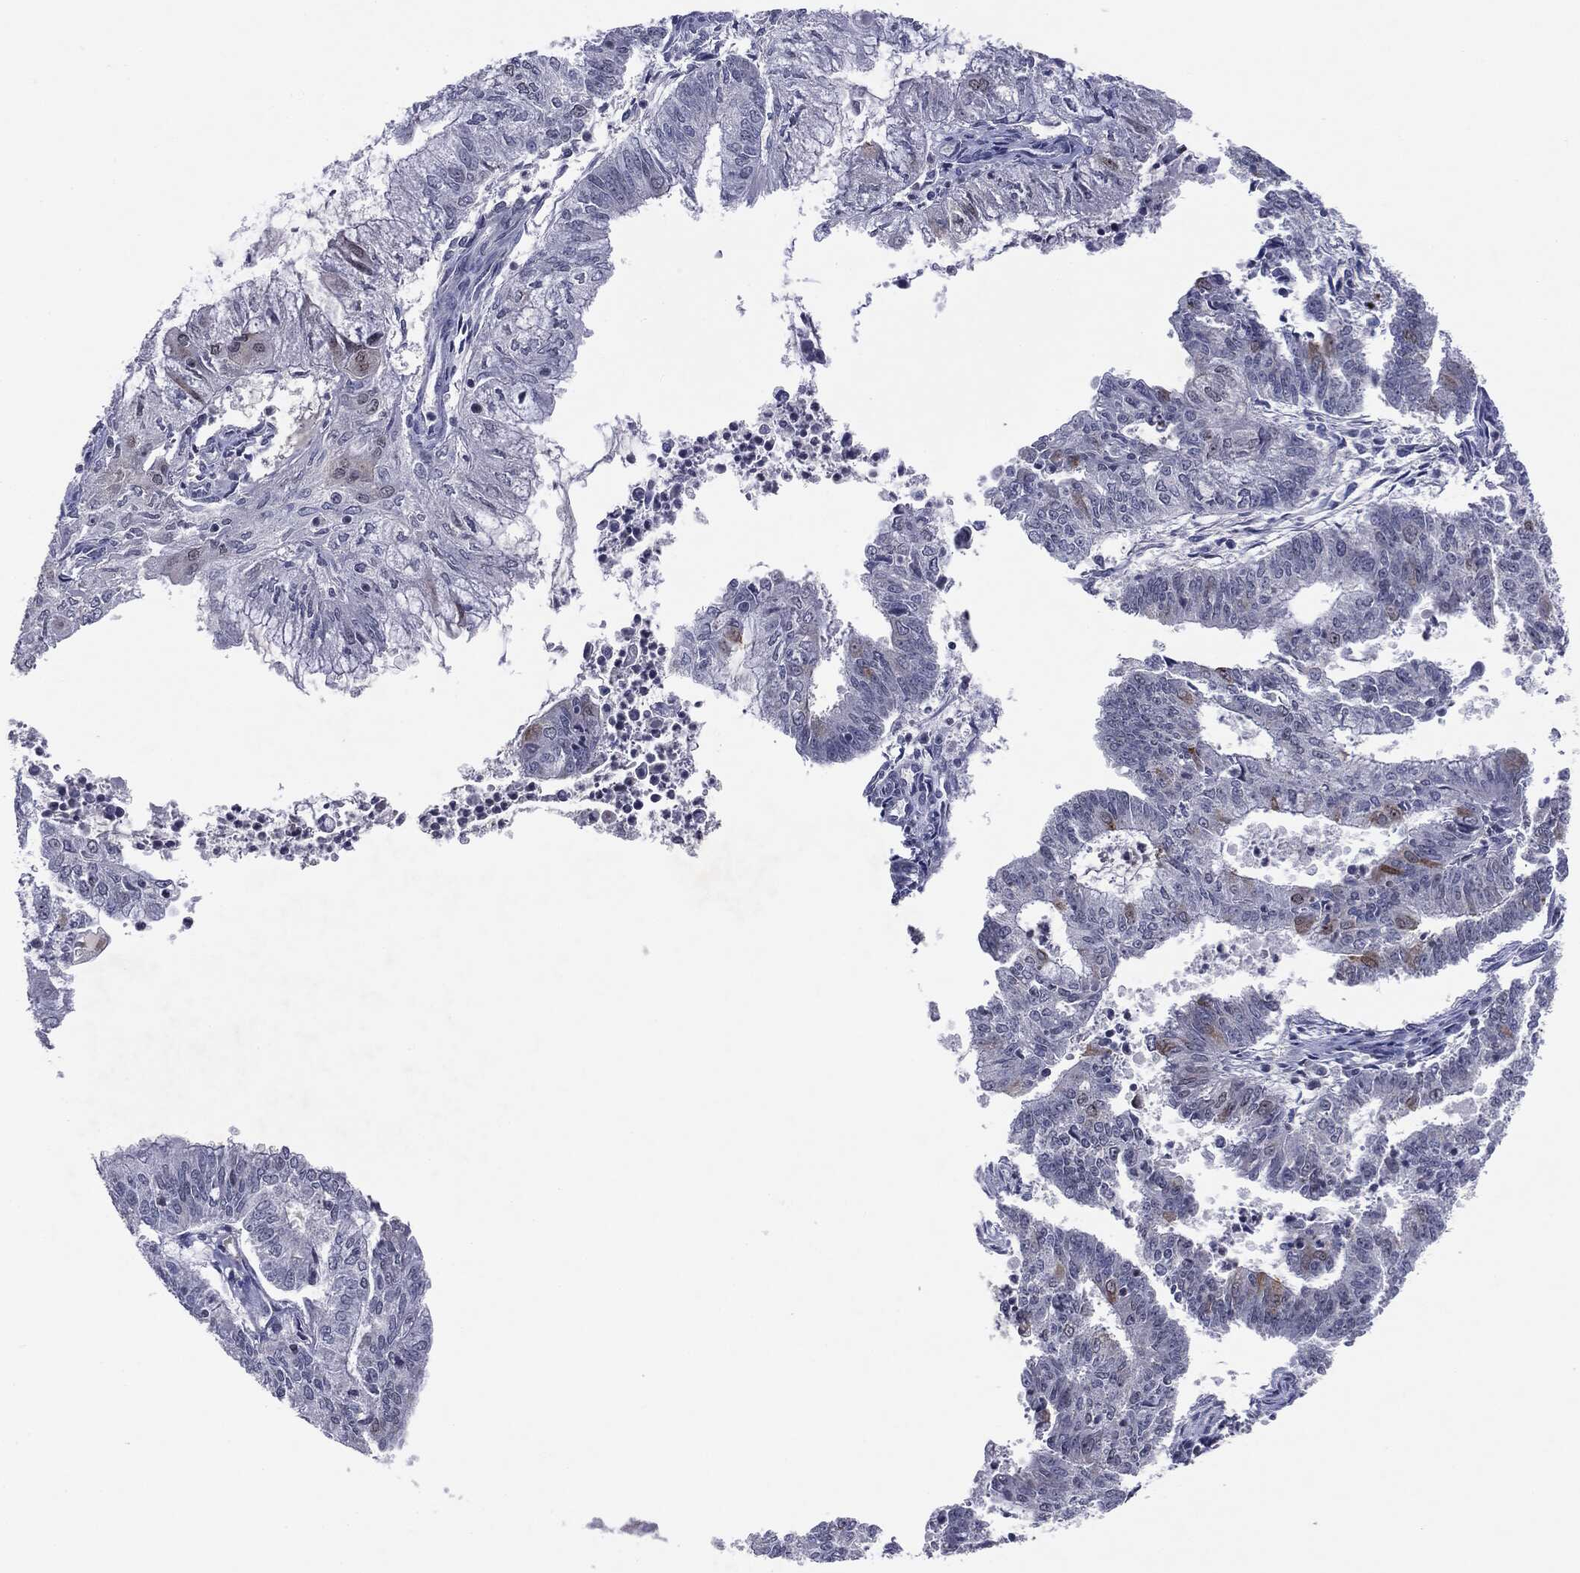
{"staining": {"intensity": "negative", "quantity": "none", "location": "none"}, "tissue": "endometrial cancer", "cell_type": "Tumor cells", "image_type": "cancer", "snomed": [{"axis": "morphology", "description": "Adenocarcinoma, NOS"}, {"axis": "topography", "description": "Endometrium"}], "caption": "Immunohistochemical staining of endometrial adenocarcinoma exhibits no significant expression in tumor cells. (Brightfield microscopy of DAB (3,3'-diaminobenzidine) immunohistochemistry (IHC) at high magnification).", "gene": "KIF2C", "patient": {"sex": "female", "age": 61}}